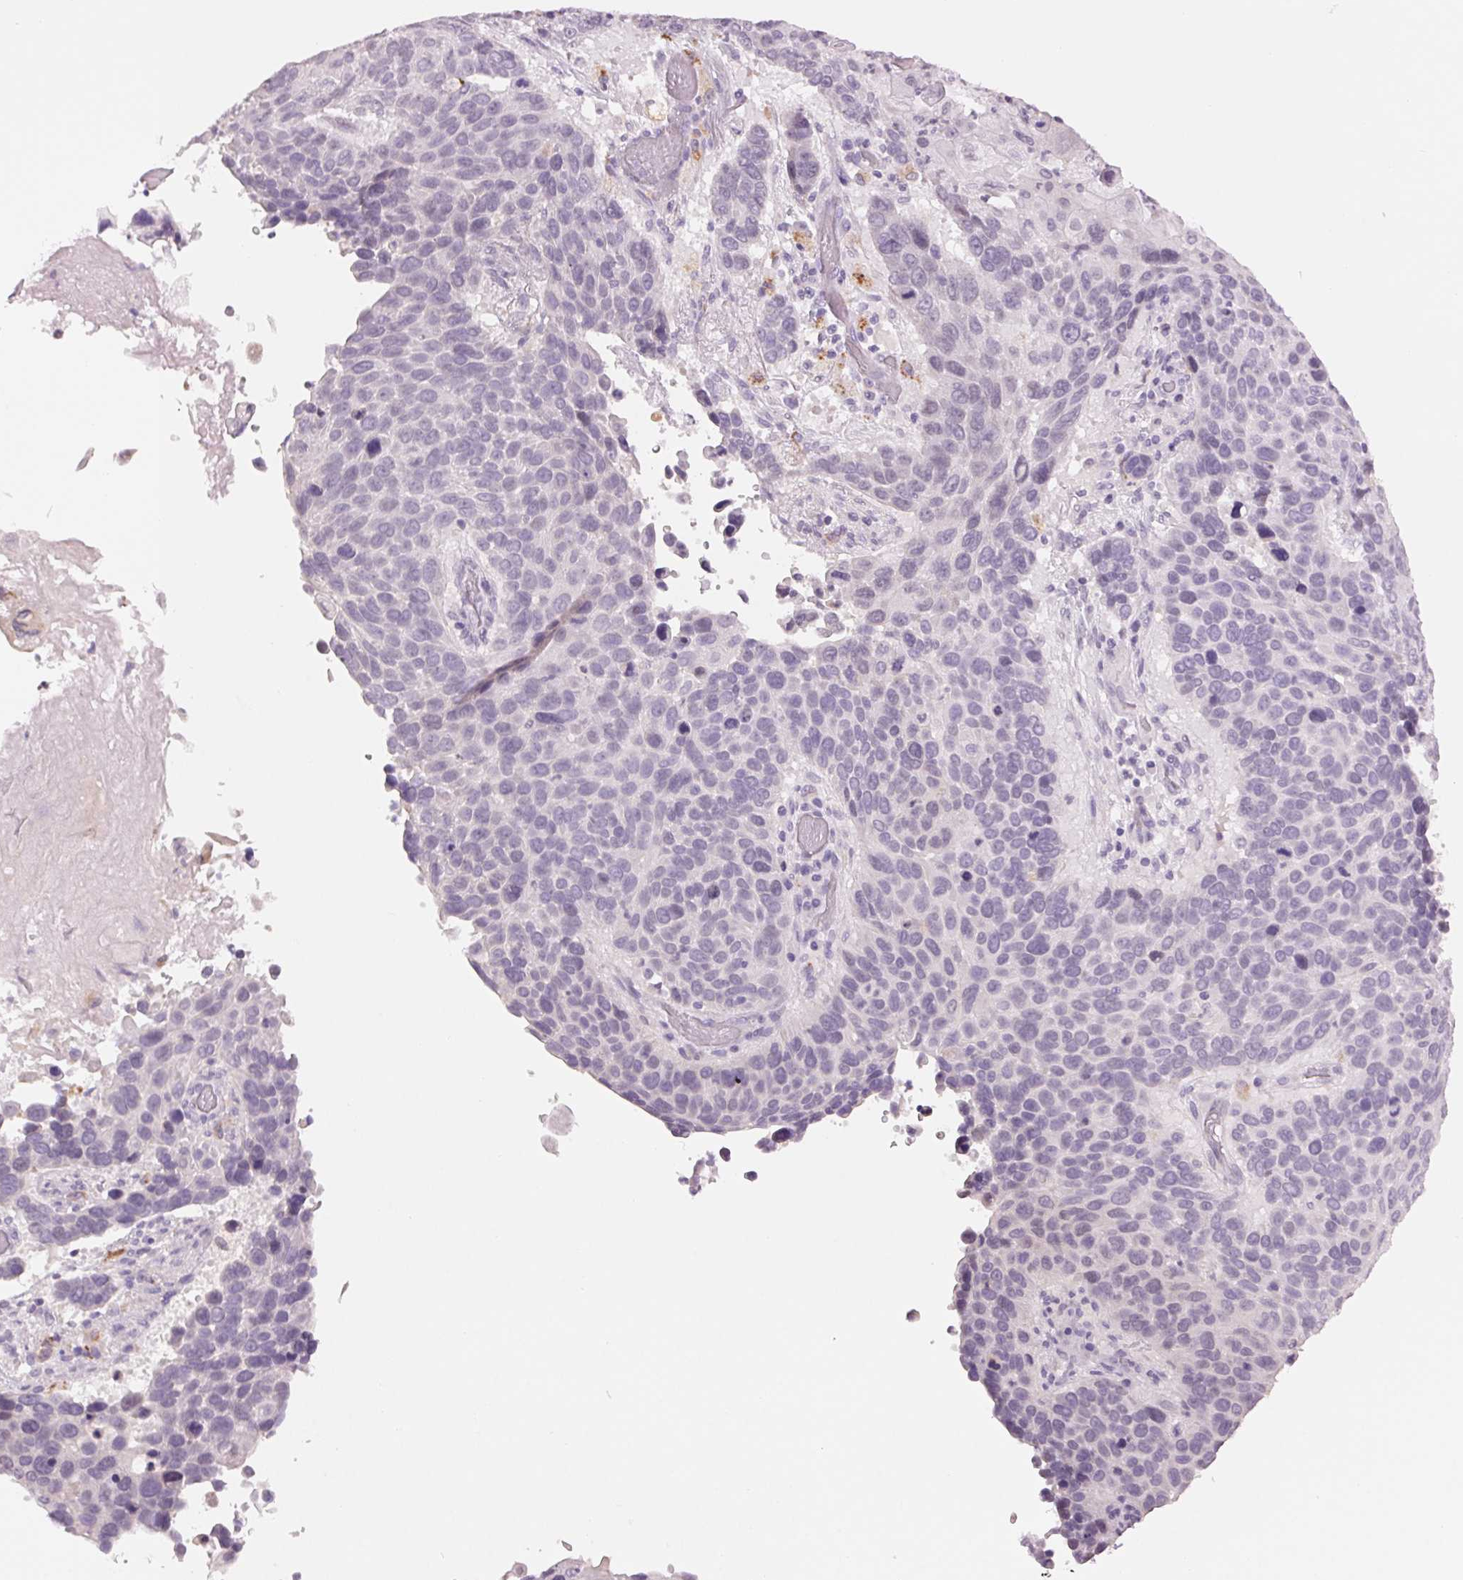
{"staining": {"intensity": "negative", "quantity": "none", "location": "none"}, "tissue": "lung cancer", "cell_type": "Tumor cells", "image_type": "cancer", "snomed": [{"axis": "morphology", "description": "Squamous cell carcinoma, NOS"}, {"axis": "topography", "description": "Lung"}], "caption": "Immunohistochemical staining of human lung cancer (squamous cell carcinoma) shows no significant staining in tumor cells.", "gene": "MPO", "patient": {"sex": "male", "age": 68}}